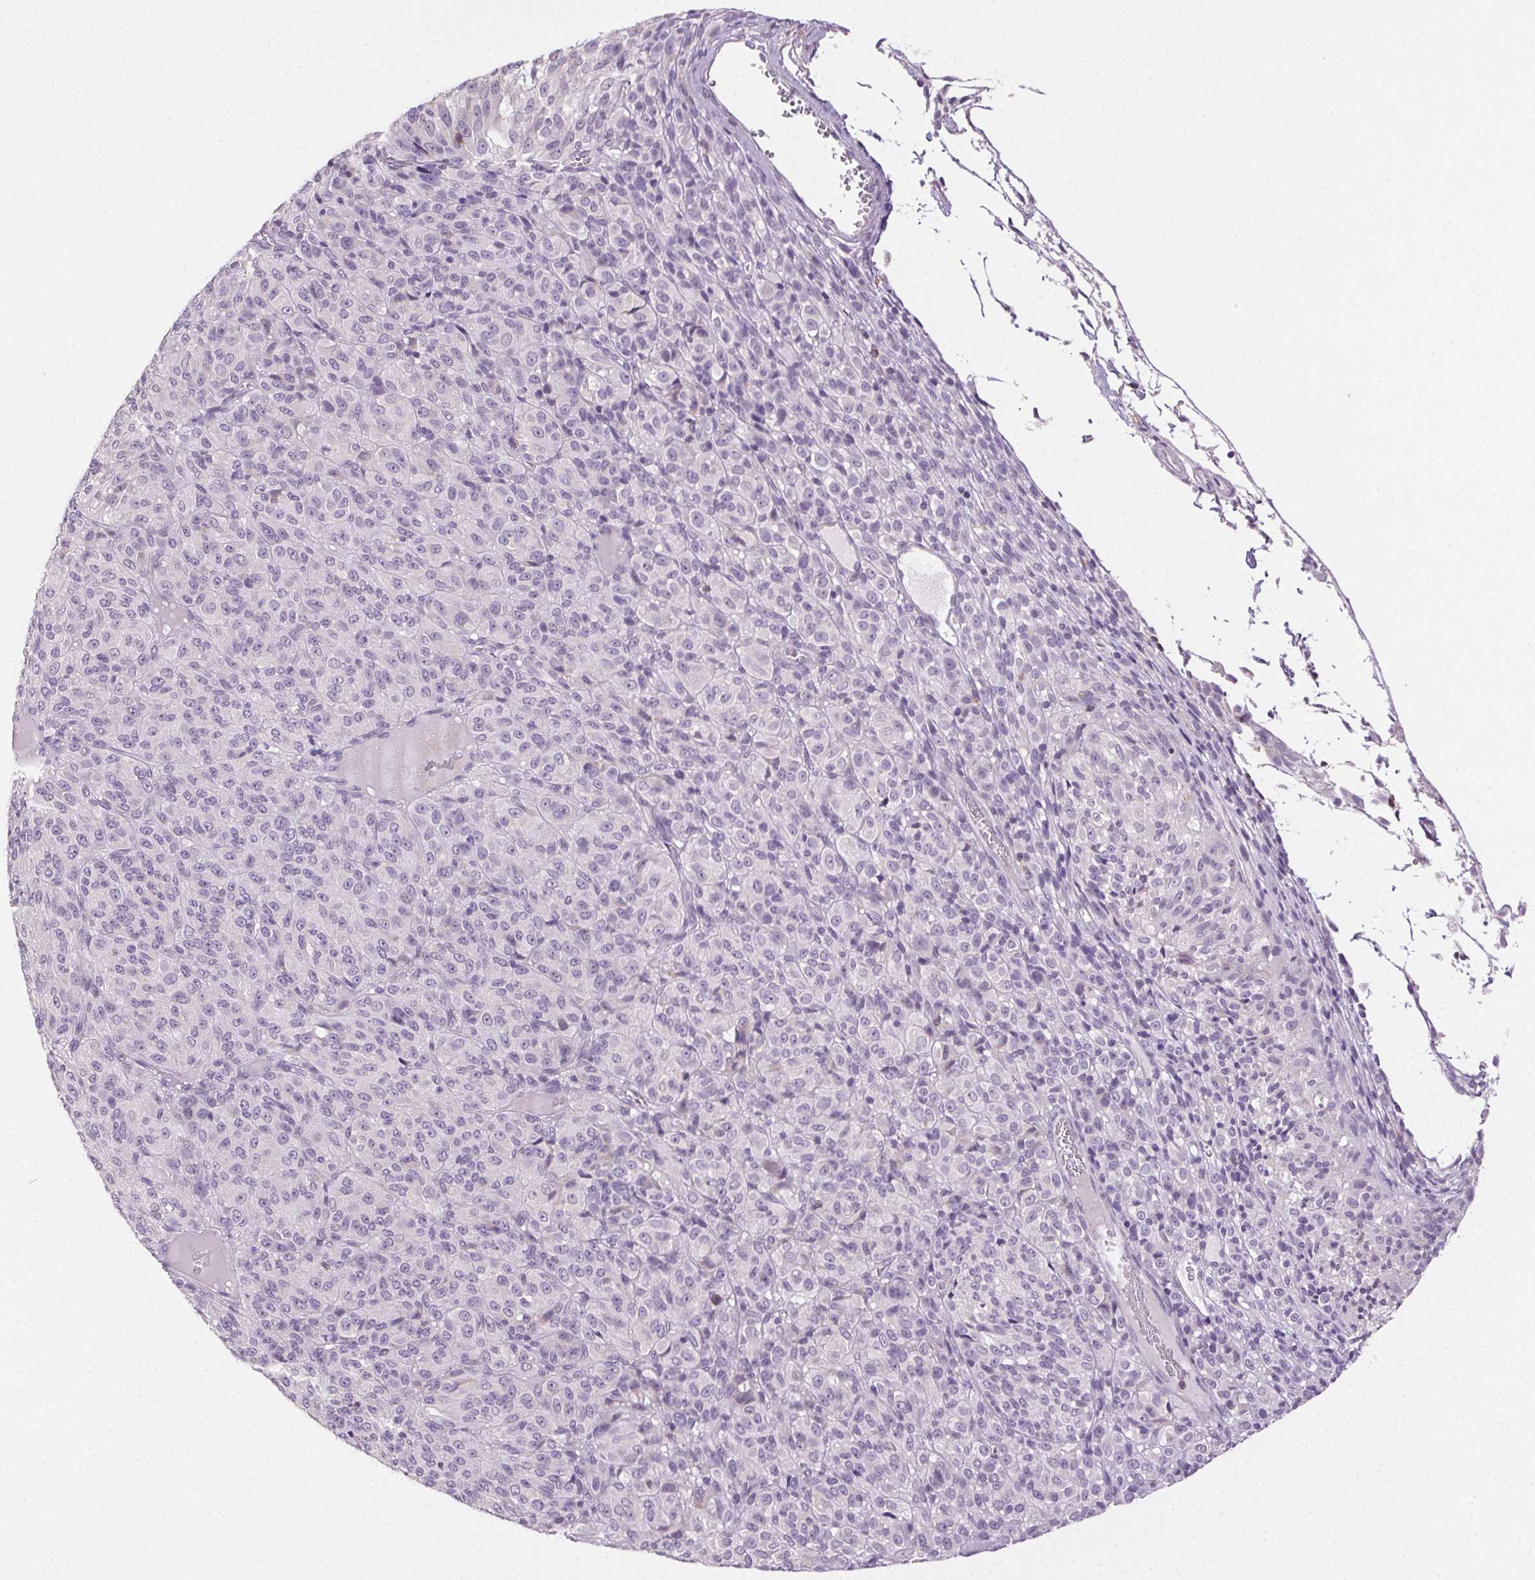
{"staining": {"intensity": "negative", "quantity": "none", "location": "none"}, "tissue": "melanoma", "cell_type": "Tumor cells", "image_type": "cancer", "snomed": [{"axis": "morphology", "description": "Malignant melanoma, Metastatic site"}, {"axis": "topography", "description": "Brain"}], "caption": "Immunohistochemistry of human malignant melanoma (metastatic site) reveals no expression in tumor cells. (DAB (3,3'-diaminobenzidine) immunohistochemistry (IHC), high magnification).", "gene": "AKAP5", "patient": {"sex": "female", "age": 56}}